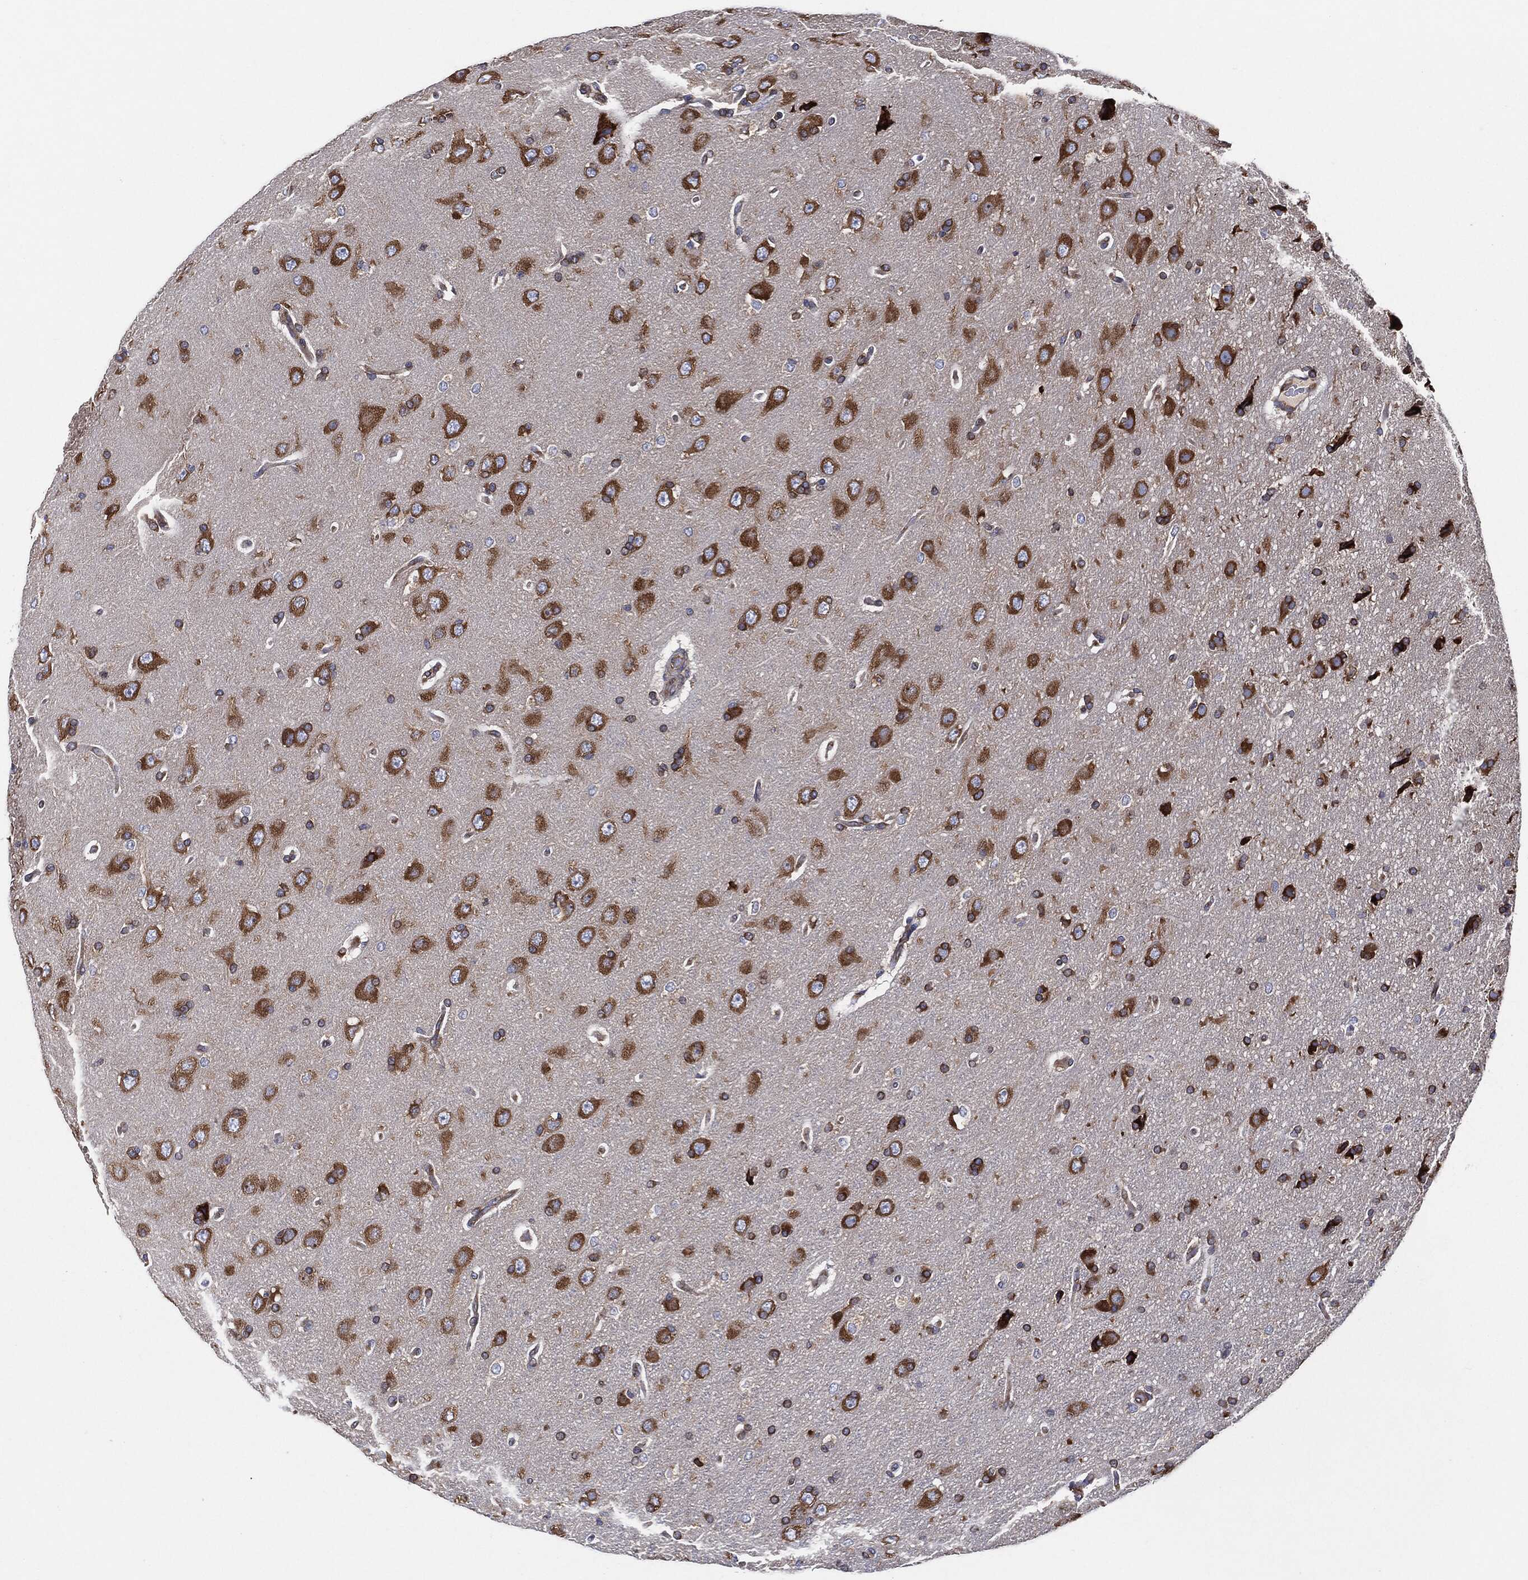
{"staining": {"intensity": "strong", "quantity": "25%-75%", "location": "cytoplasmic/membranous"}, "tissue": "glioma", "cell_type": "Tumor cells", "image_type": "cancer", "snomed": [{"axis": "morphology", "description": "Glioma, malignant, NOS"}, {"axis": "topography", "description": "Cerebral cortex"}], "caption": "Immunohistochemistry (IHC) micrograph of malignant glioma stained for a protein (brown), which demonstrates high levels of strong cytoplasmic/membranous positivity in approximately 25%-75% of tumor cells.", "gene": "EIF2S2", "patient": {"sex": "male", "age": 58}}